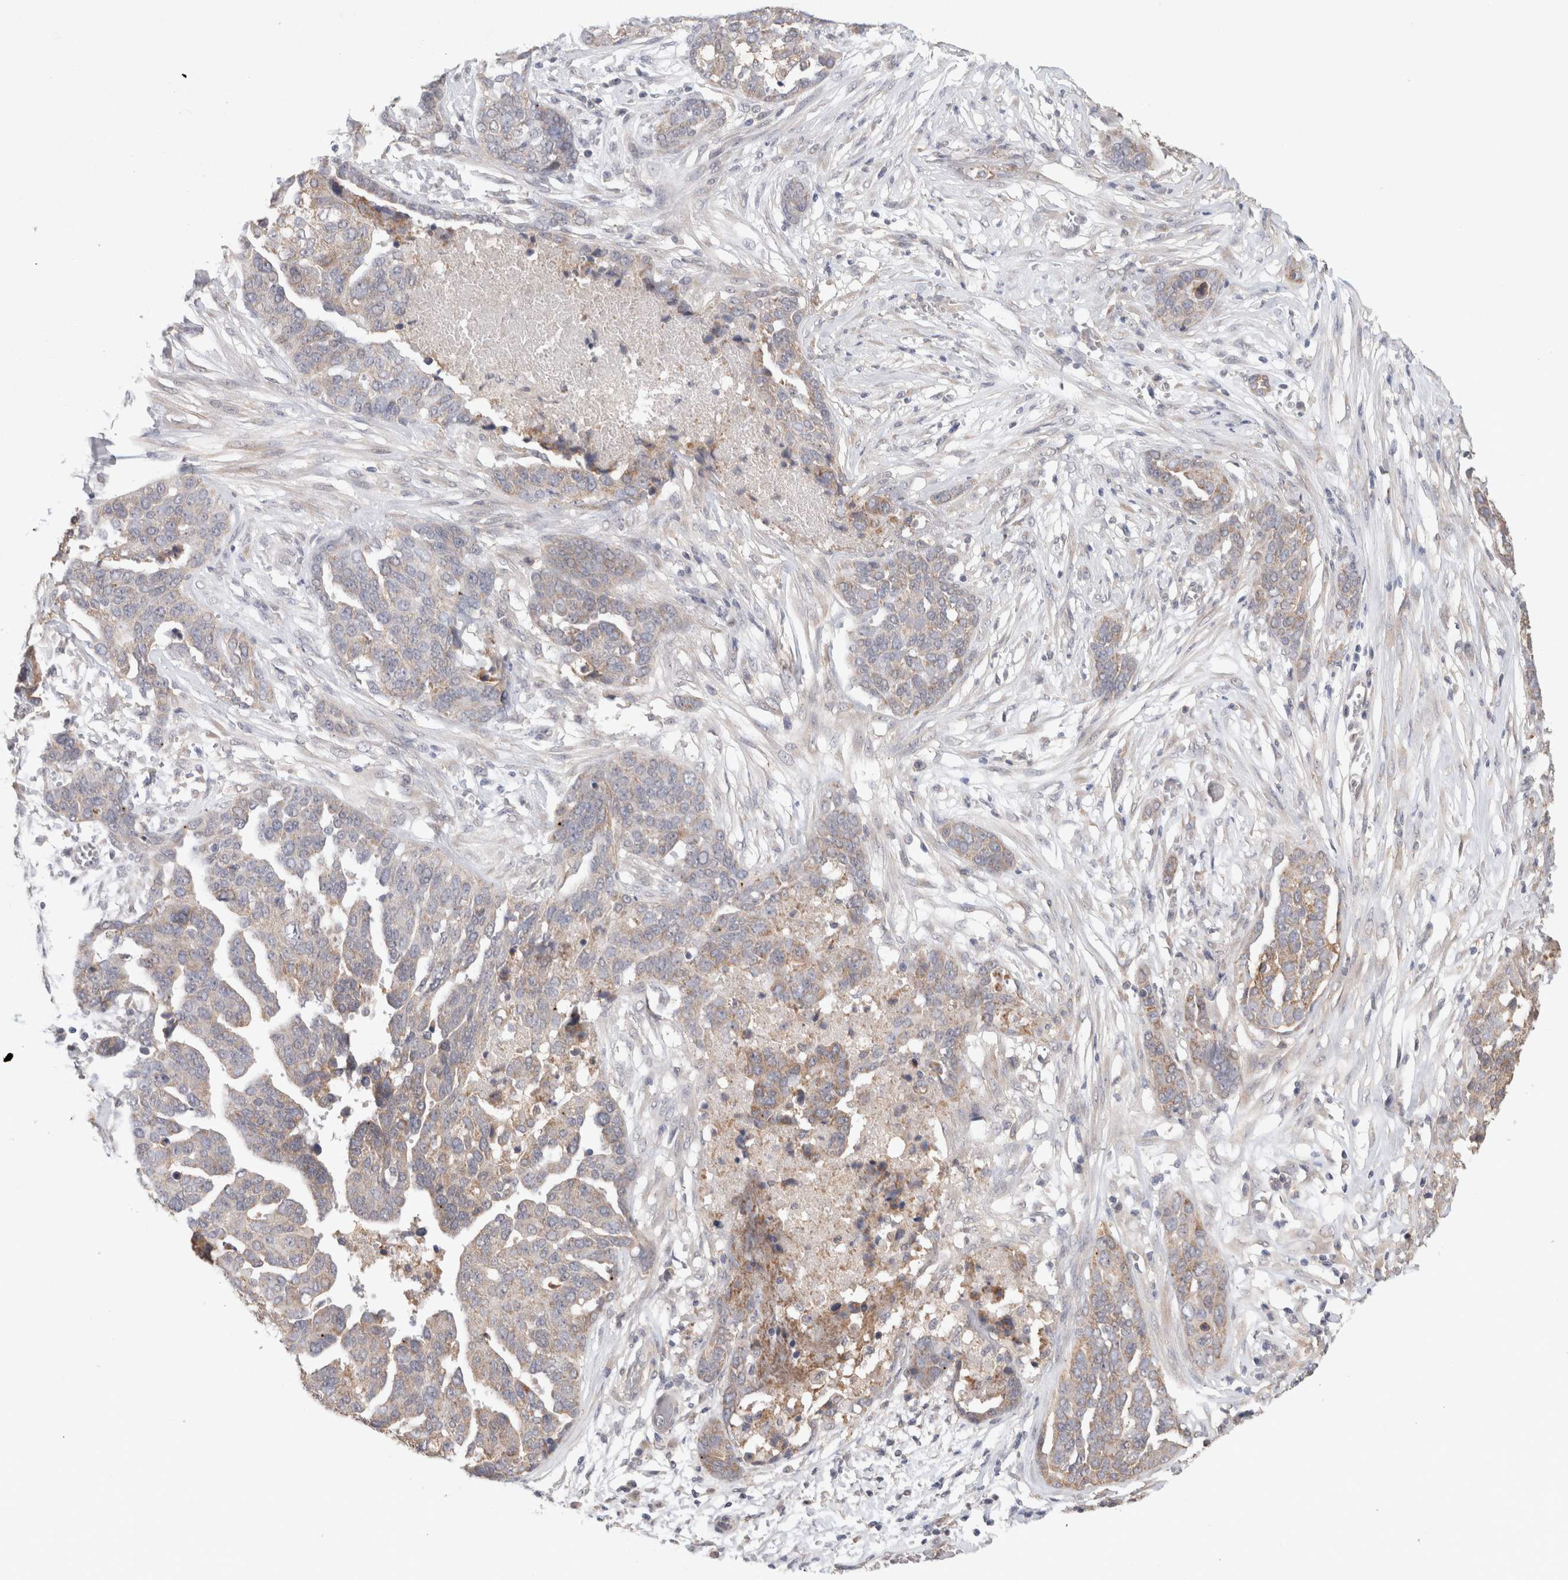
{"staining": {"intensity": "moderate", "quantity": "25%-75%", "location": "cytoplasmic/membranous"}, "tissue": "ovarian cancer", "cell_type": "Tumor cells", "image_type": "cancer", "snomed": [{"axis": "morphology", "description": "Cystadenocarcinoma, serous, NOS"}, {"axis": "topography", "description": "Ovary"}], "caption": "Ovarian cancer tissue displays moderate cytoplasmic/membranous positivity in about 25%-75% of tumor cells, visualized by immunohistochemistry.", "gene": "RAB14", "patient": {"sex": "female", "age": 44}}